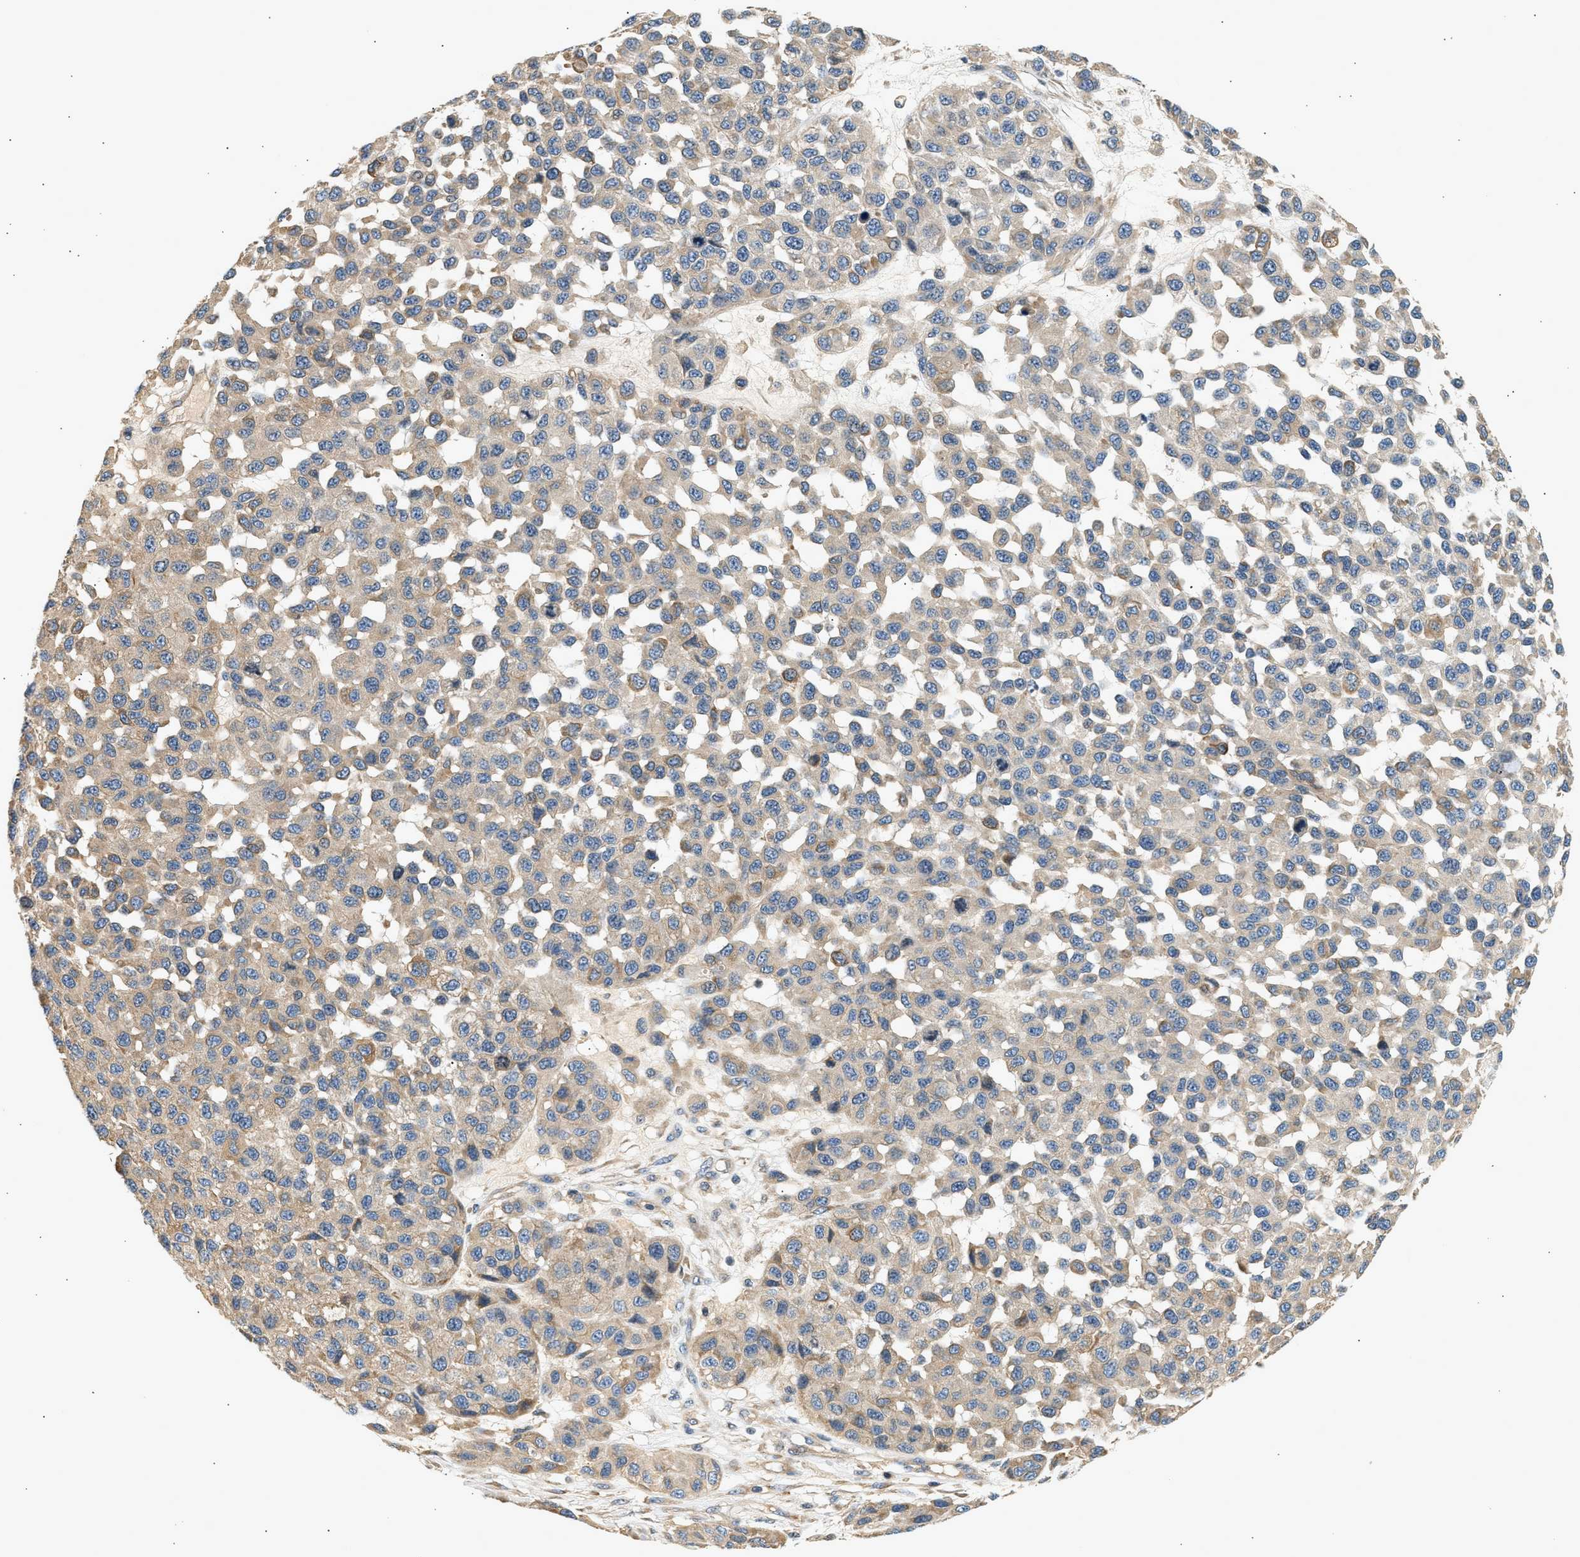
{"staining": {"intensity": "negative", "quantity": "none", "location": "none"}, "tissue": "melanoma", "cell_type": "Tumor cells", "image_type": "cancer", "snomed": [{"axis": "morphology", "description": "Malignant melanoma, NOS"}, {"axis": "topography", "description": "Skin"}], "caption": "An image of malignant melanoma stained for a protein demonstrates no brown staining in tumor cells.", "gene": "WDR31", "patient": {"sex": "male", "age": 62}}